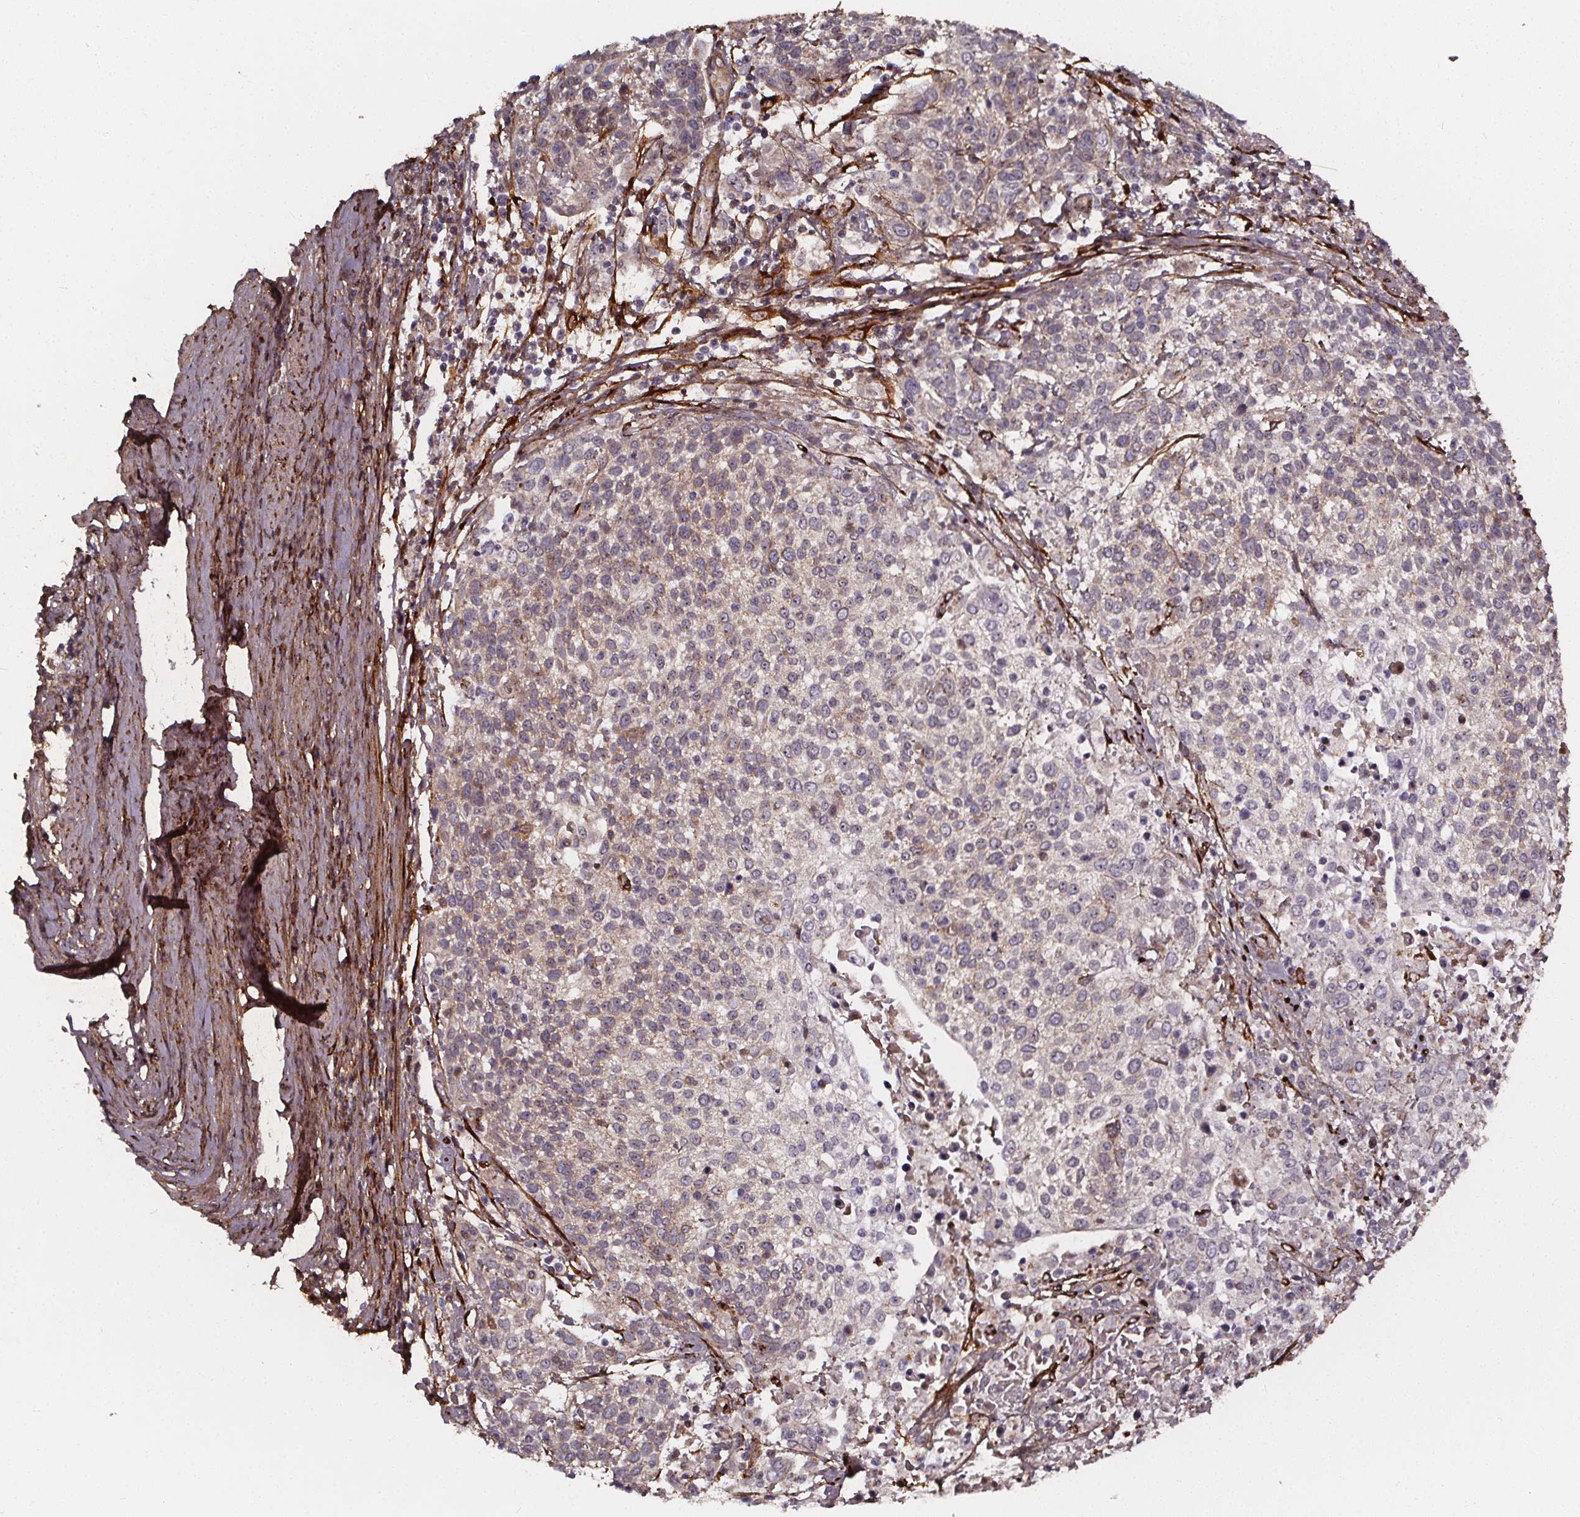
{"staining": {"intensity": "weak", "quantity": "<25%", "location": "cytoplasmic/membranous"}, "tissue": "cervical cancer", "cell_type": "Tumor cells", "image_type": "cancer", "snomed": [{"axis": "morphology", "description": "Squamous cell carcinoma, NOS"}, {"axis": "topography", "description": "Cervix"}], "caption": "A high-resolution image shows immunohistochemistry staining of cervical squamous cell carcinoma, which shows no significant positivity in tumor cells. The staining is performed using DAB brown chromogen with nuclei counter-stained in using hematoxylin.", "gene": "AEBP1", "patient": {"sex": "female", "age": 61}}